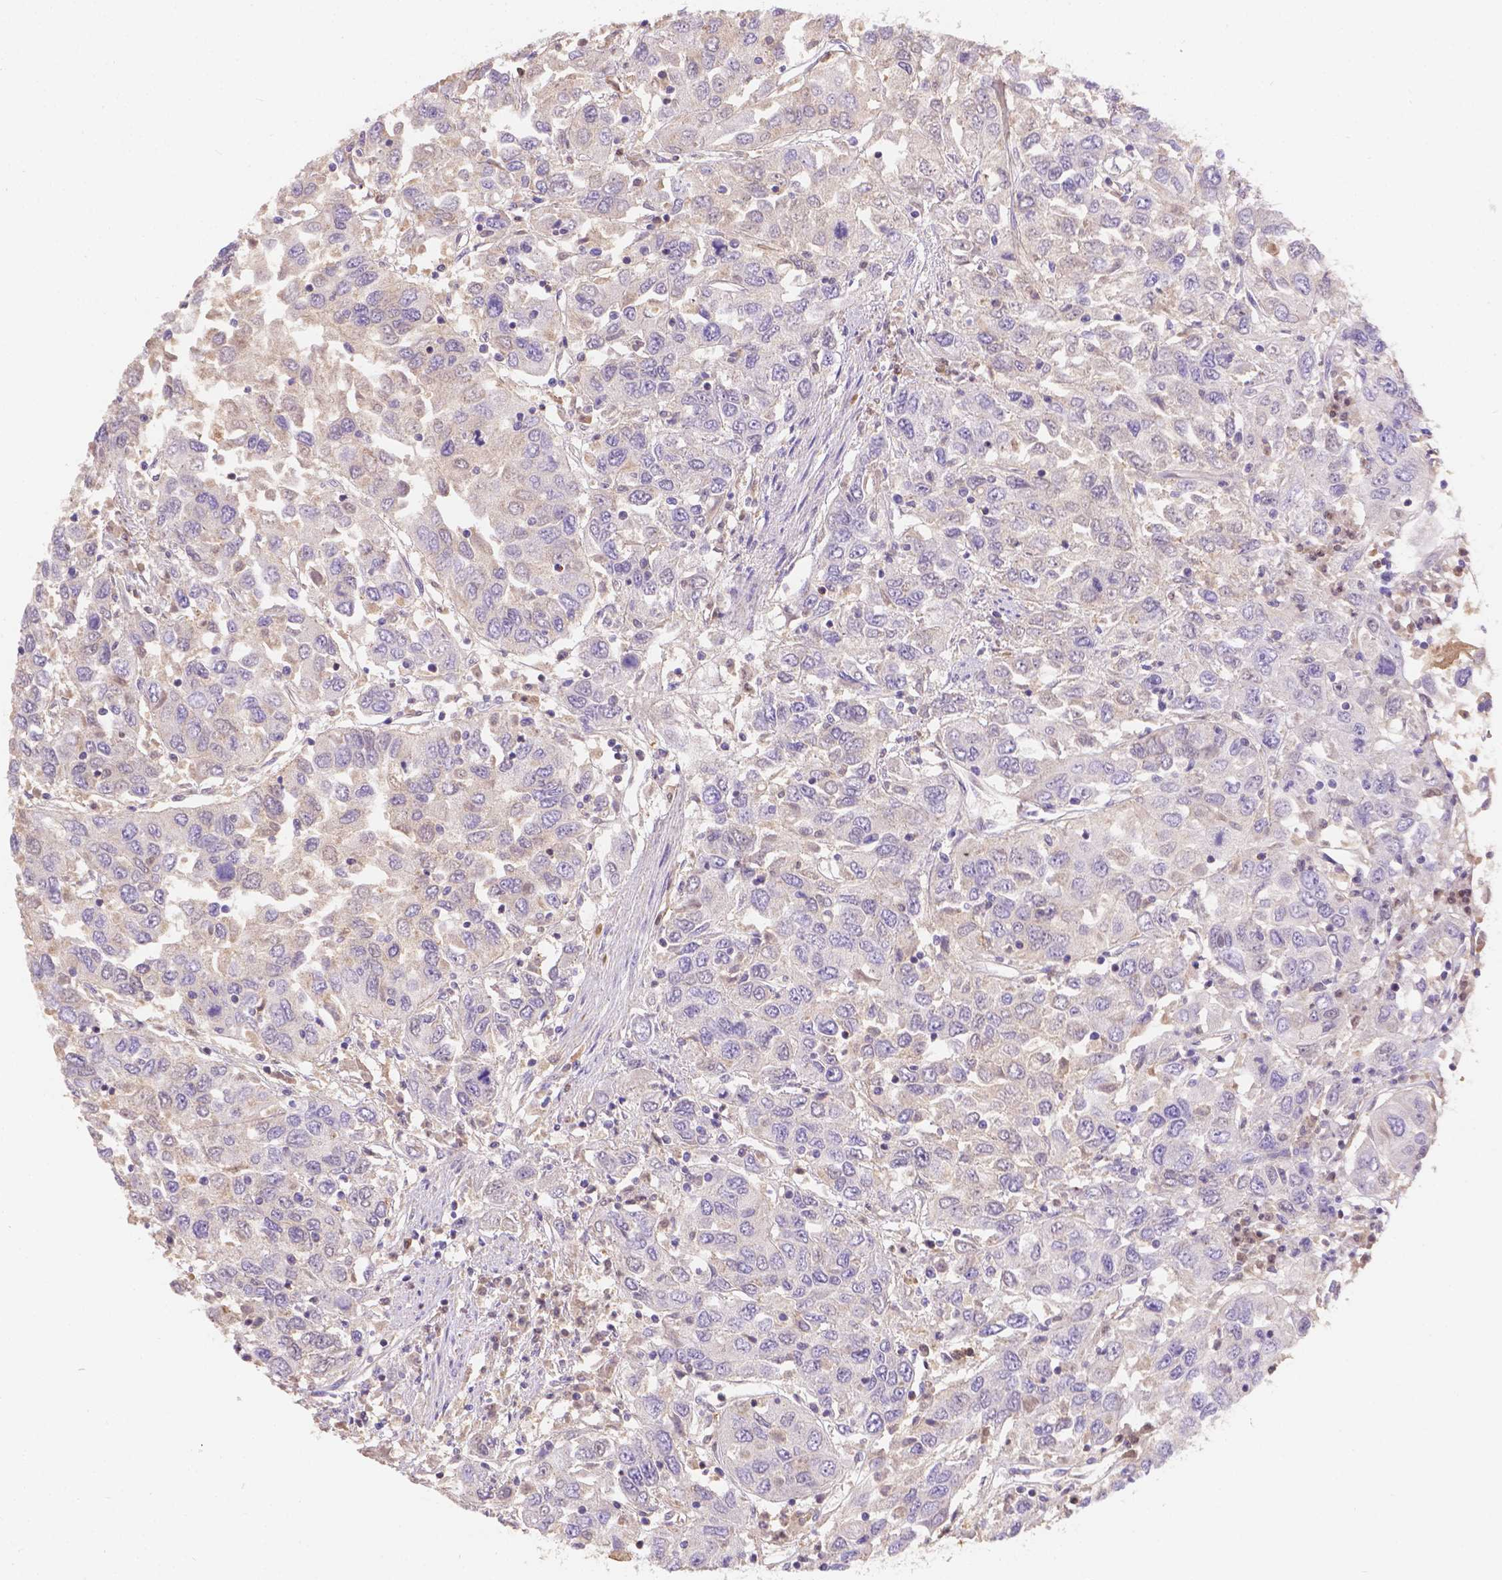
{"staining": {"intensity": "weak", "quantity": ">75%", "location": "cytoplasmic/membranous"}, "tissue": "urothelial cancer", "cell_type": "Tumor cells", "image_type": "cancer", "snomed": [{"axis": "morphology", "description": "Urothelial carcinoma, High grade"}, {"axis": "topography", "description": "Urinary bladder"}], "caption": "High-power microscopy captured an IHC image of urothelial cancer, revealing weak cytoplasmic/membranous expression in approximately >75% of tumor cells. (IHC, brightfield microscopy, high magnification).", "gene": "CDK10", "patient": {"sex": "male", "age": 76}}